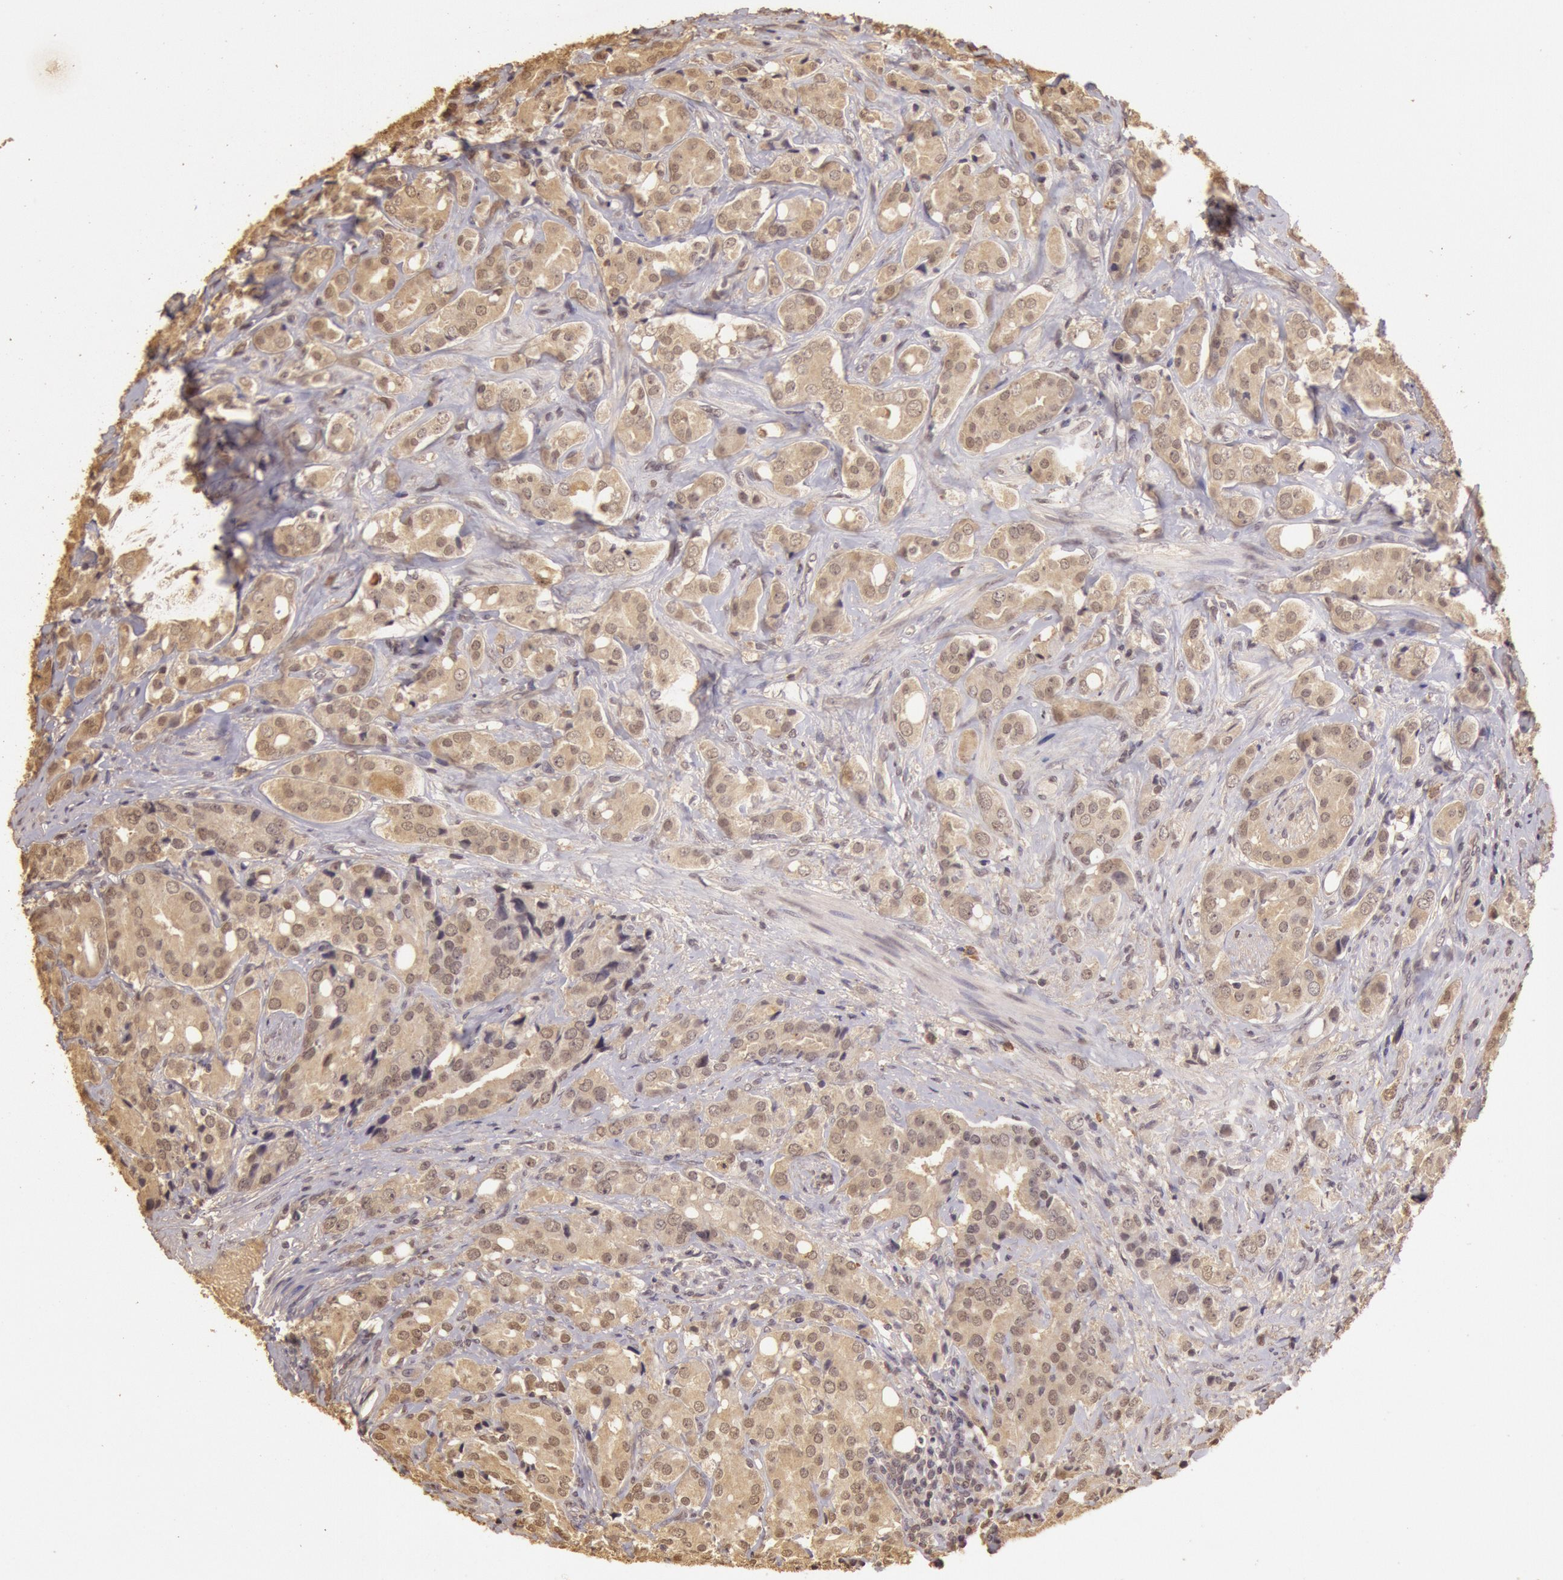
{"staining": {"intensity": "weak", "quantity": ">75%", "location": "cytoplasmic/membranous,nuclear"}, "tissue": "prostate cancer", "cell_type": "Tumor cells", "image_type": "cancer", "snomed": [{"axis": "morphology", "description": "Adenocarcinoma, High grade"}, {"axis": "topography", "description": "Prostate"}], "caption": "Tumor cells demonstrate low levels of weak cytoplasmic/membranous and nuclear expression in about >75% of cells in prostate cancer.", "gene": "SOD1", "patient": {"sex": "male", "age": 68}}